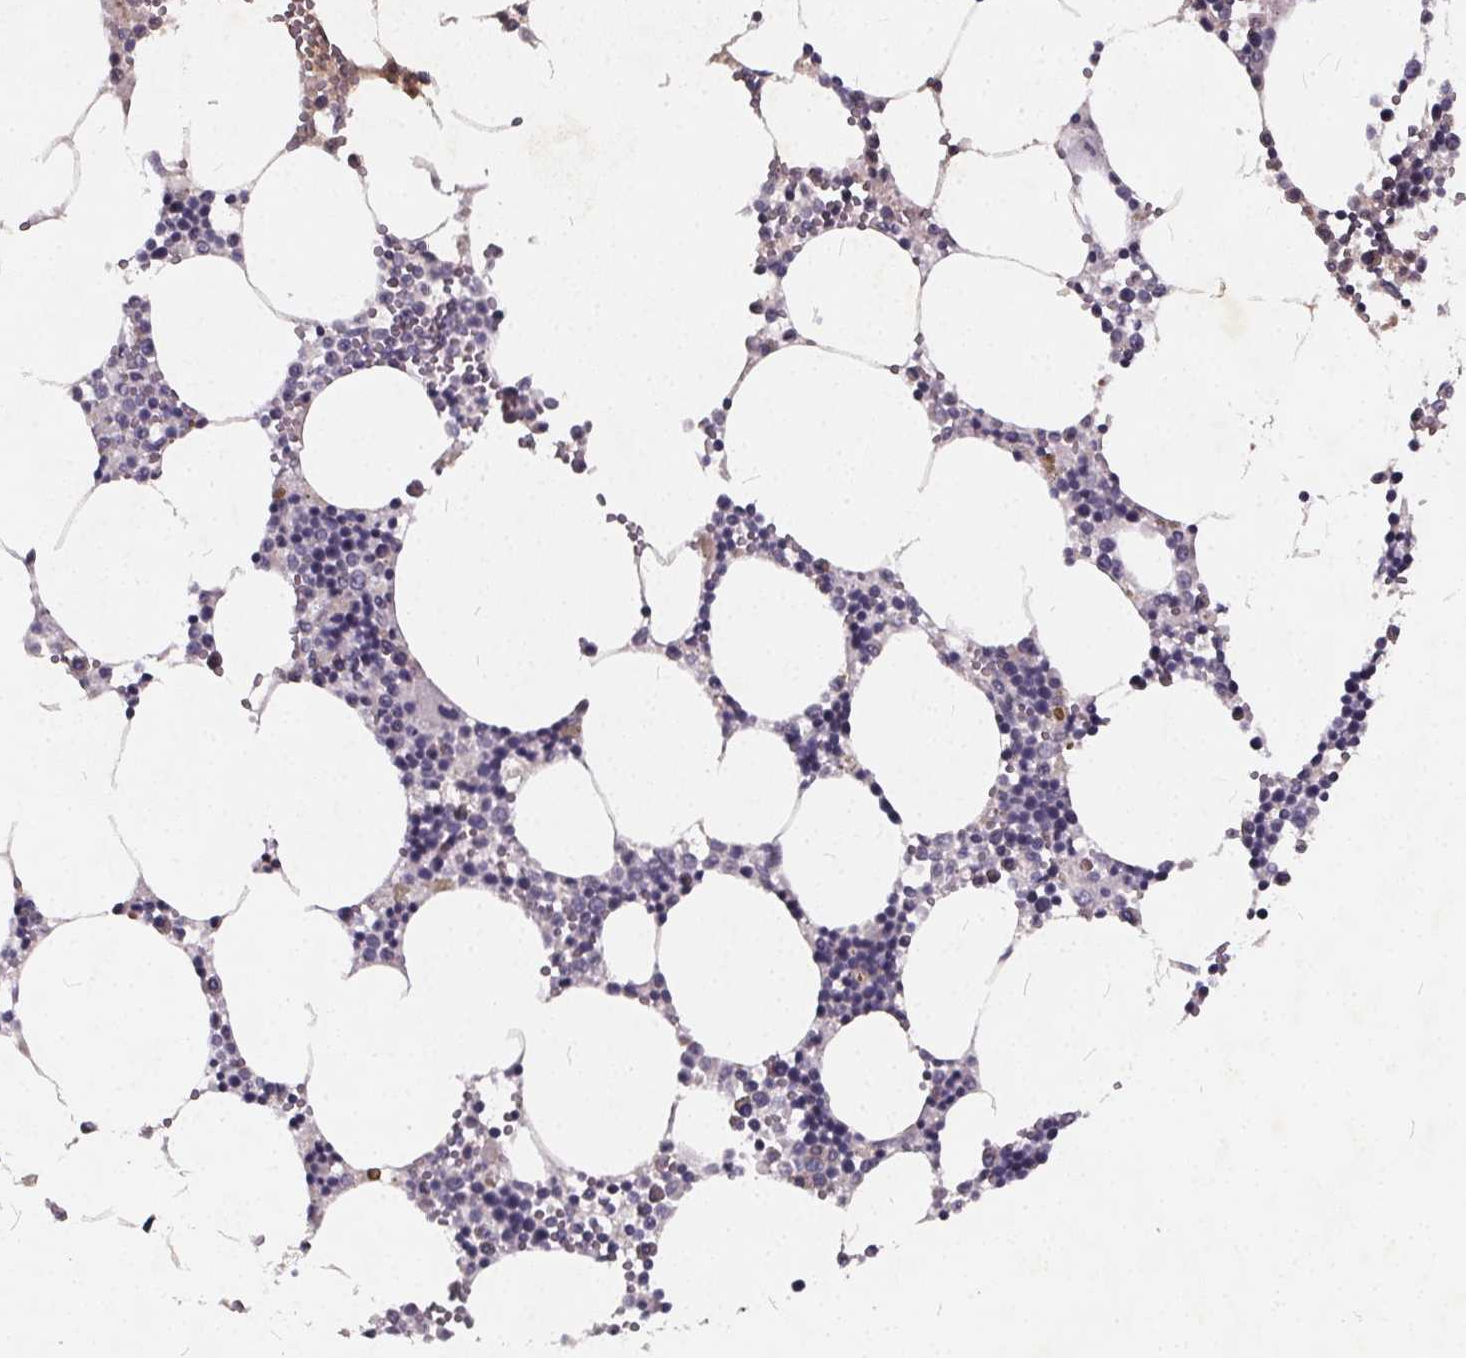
{"staining": {"intensity": "negative", "quantity": "none", "location": "none"}, "tissue": "bone marrow", "cell_type": "Hematopoietic cells", "image_type": "normal", "snomed": [{"axis": "morphology", "description": "Normal tissue, NOS"}, {"axis": "topography", "description": "Bone marrow"}], "caption": "The immunohistochemistry (IHC) histopathology image has no significant staining in hematopoietic cells of bone marrow. Brightfield microscopy of immunohistochemistry (IHC) stained with DAB (brown) and hematoxylin (blue), captured at high magnification.", "gene": "TSPAN14", "patient": {"sex": "male", "age": 54}}